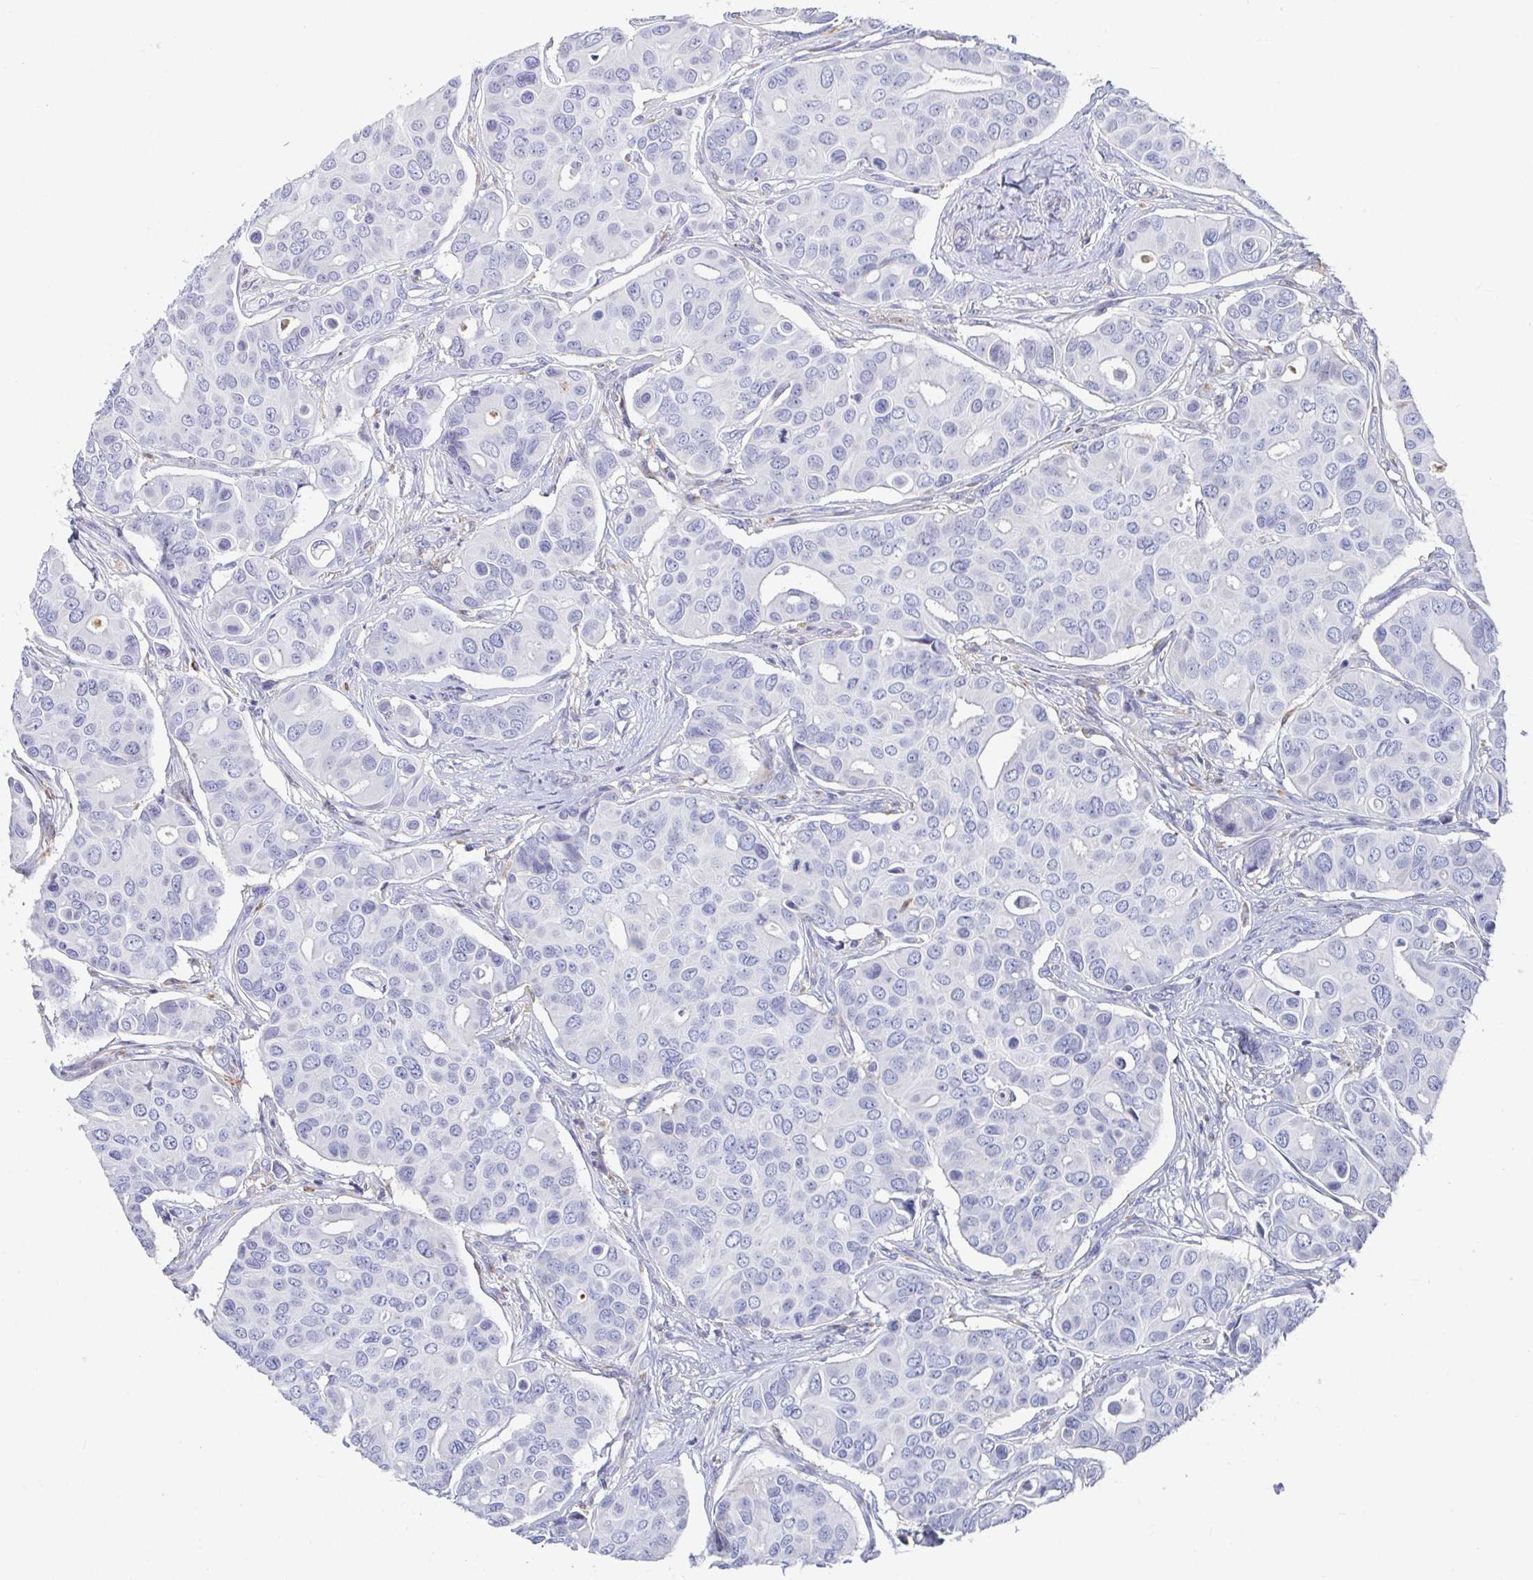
{"staining": {"intensity": "negative", "quantity": "none", "location": "none"}, "tissue": "breast cancer", "cell_type": "Tumor cells", "image_type": "cancer", "snomed": [{"axis": "morphology", "description": "Normal tissue, NOS"}, {"axis": "morphology", "description": "Duct carcinoma"}, {"axis": "topography", "description": "Skin"}, {"axis": "topography", "description": "Breast"}], "caption": "Infiltrating ductal carcinoma (breast) was stained to show a protein in brown. There is no significant positivity in tumor cells. (DAB IHC visualized using brightfield microscopy, high magnification).", "gene": "ZFP82", "patient": {"sex": "female", "age": 54}}